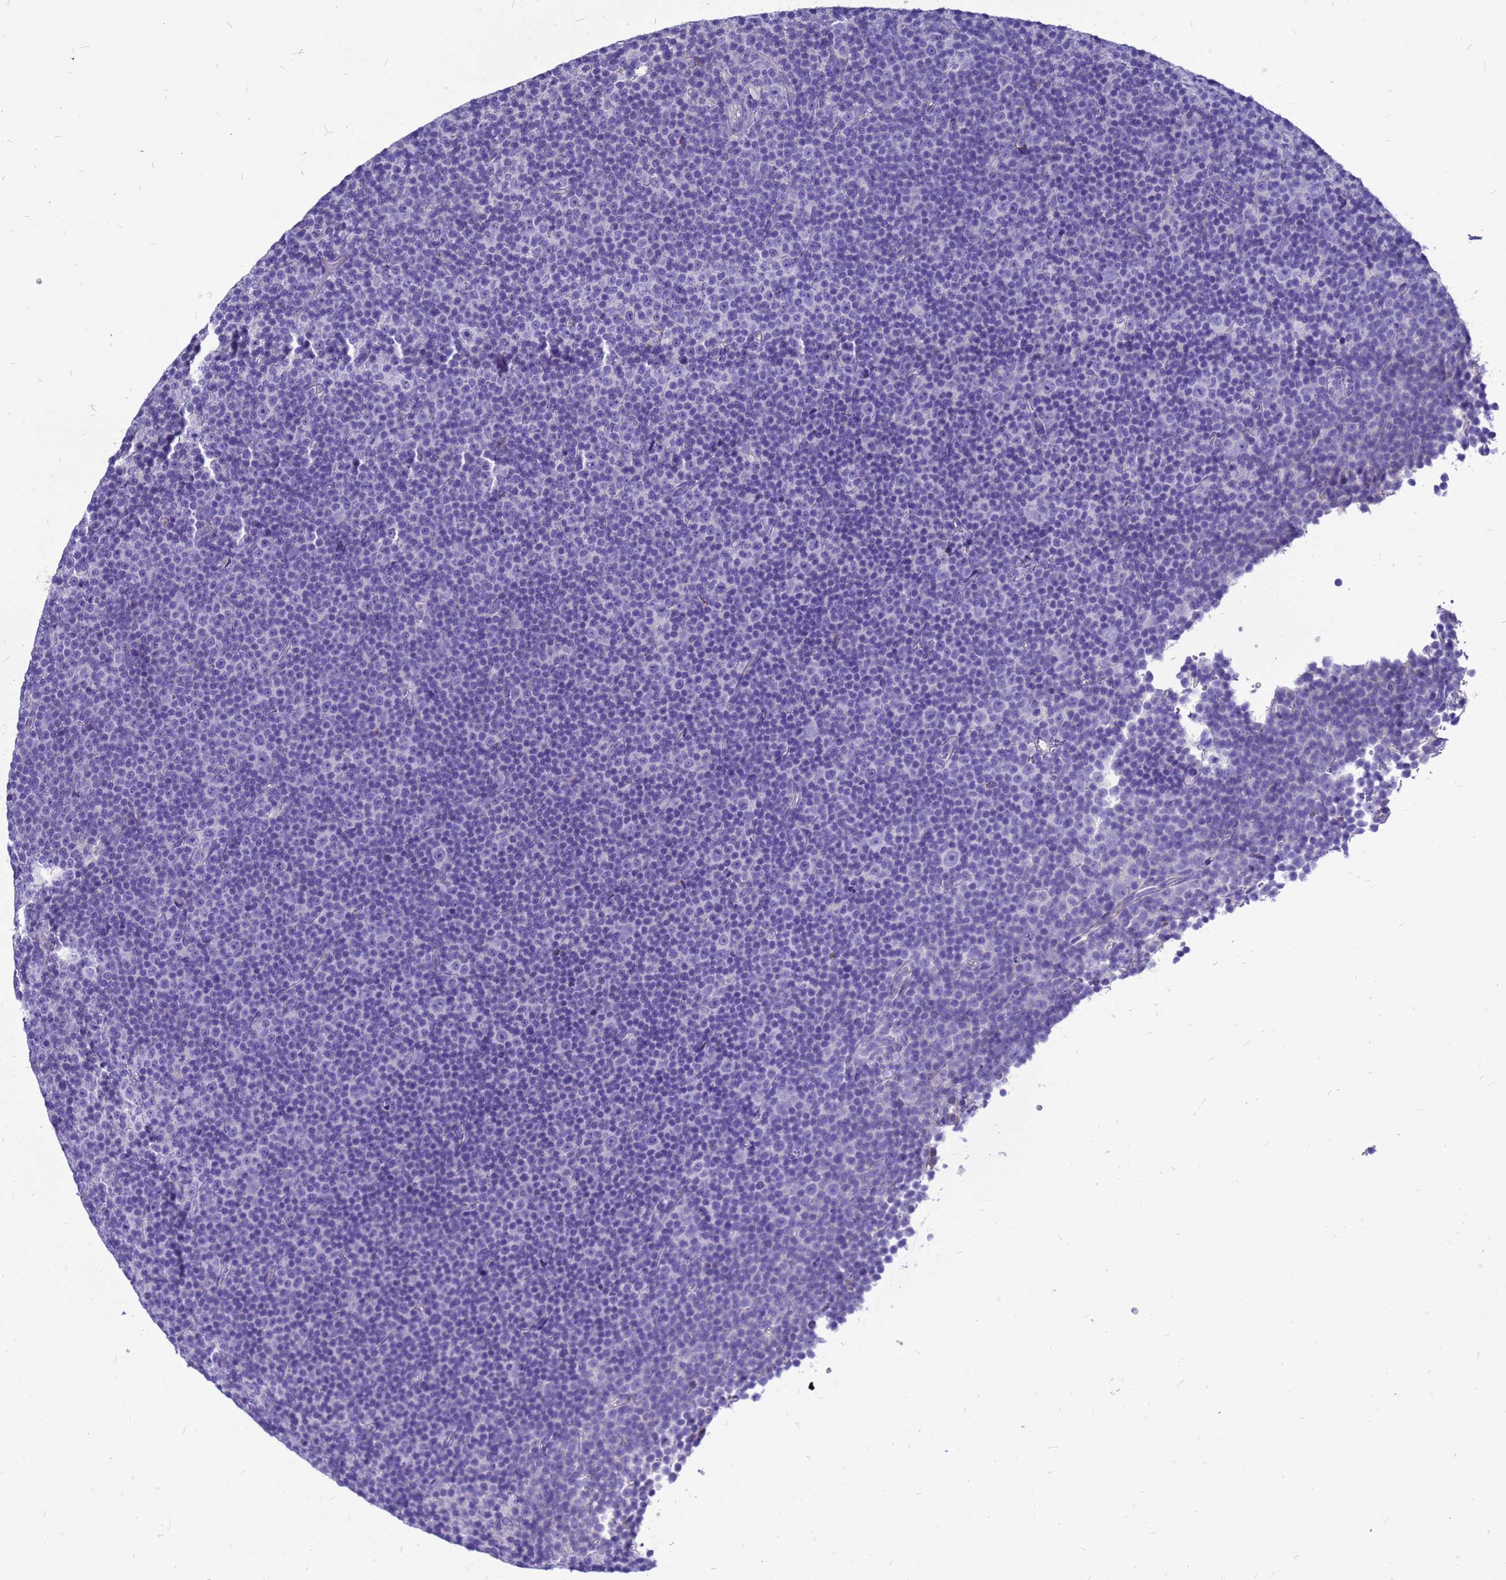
{"staining": {"intensity": "negative", "quantity": "none", "location": "none"}, "tissue": "lymphoma", "cell_type": "Tumor cells", "image_type": "cancer", "snomed": [{"axis": "morphology", "description": "Malignant lymphoma, non-Hodgkin's type, Low grade"}, {"axis": "topography", "description": "Lymph node"}], "caption": "Immunohistochemistry of human malignant lymphoma, non-Hodgkin's type (low-grade) reveals no expression in tumor cells. (Stains: DAB (3,3'-diaminobenzidine) immunohistochemistry (IHC) with hematoxylin counter stain, Microscopy: brightfield microscopy at high magnification).", "gene": "OR52E2", "patient": {"sex": "female", "age": 67}}